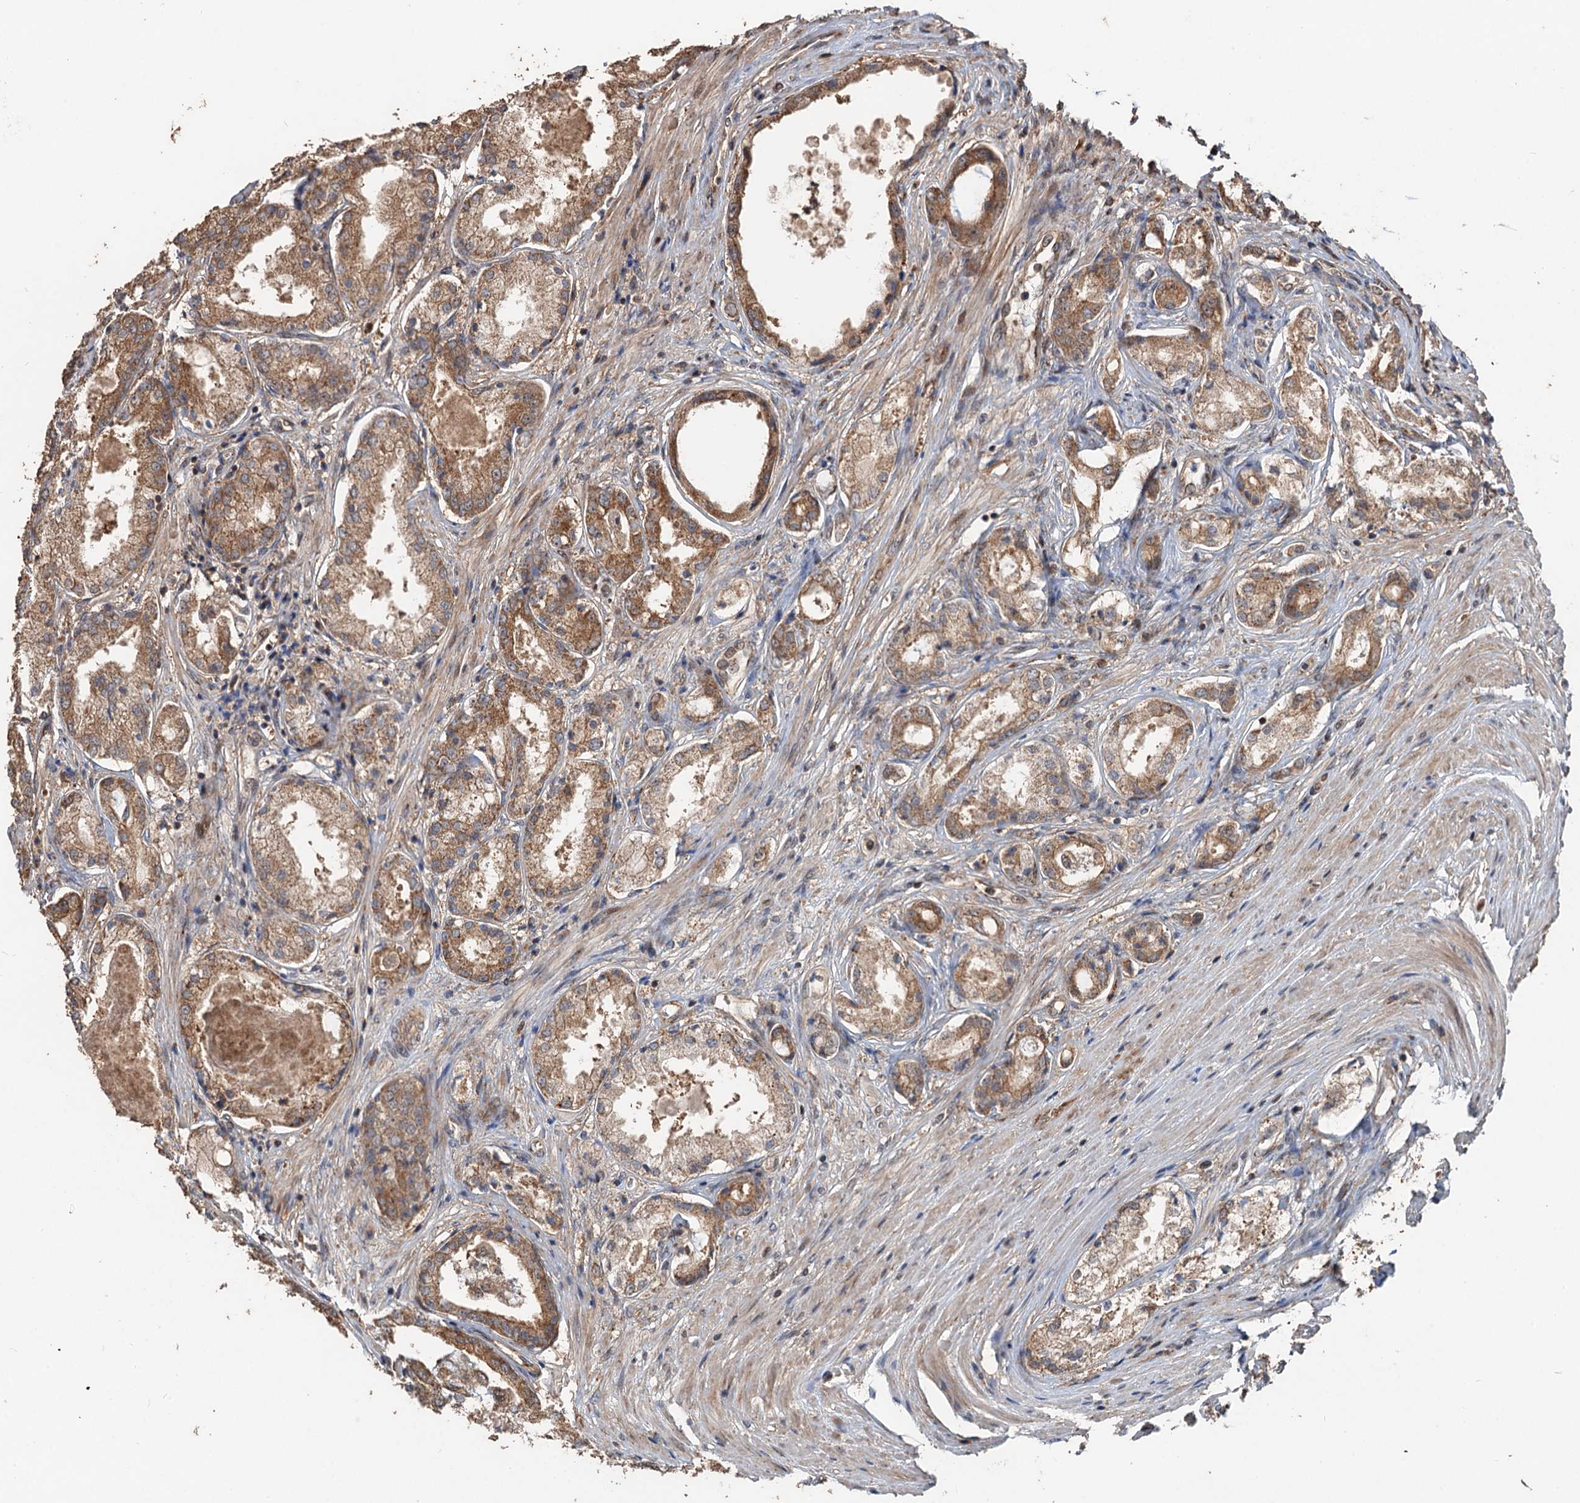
{"staining": {"intensity": "moderate", "quantity": ">75%", "location": "cytoplasmic/membranous"}, "tissue": "prostate cancer", "cell_type": "Tumor cells", "image_type": "cancer", "snomed": [{"axis": "morphology", "description": "Adenocarcinoma, Low grade"}, {"axis": "topography", "description": "Prostate"}], "caption": "Brown immunohistochemical staining in prostate low-grade adenocarcinoma shows moderate cytoplasmic/membranous staining in about >75% of tumor cells.", "gene": "DEXI", "patient": {"sex": "male", "age": 68}}